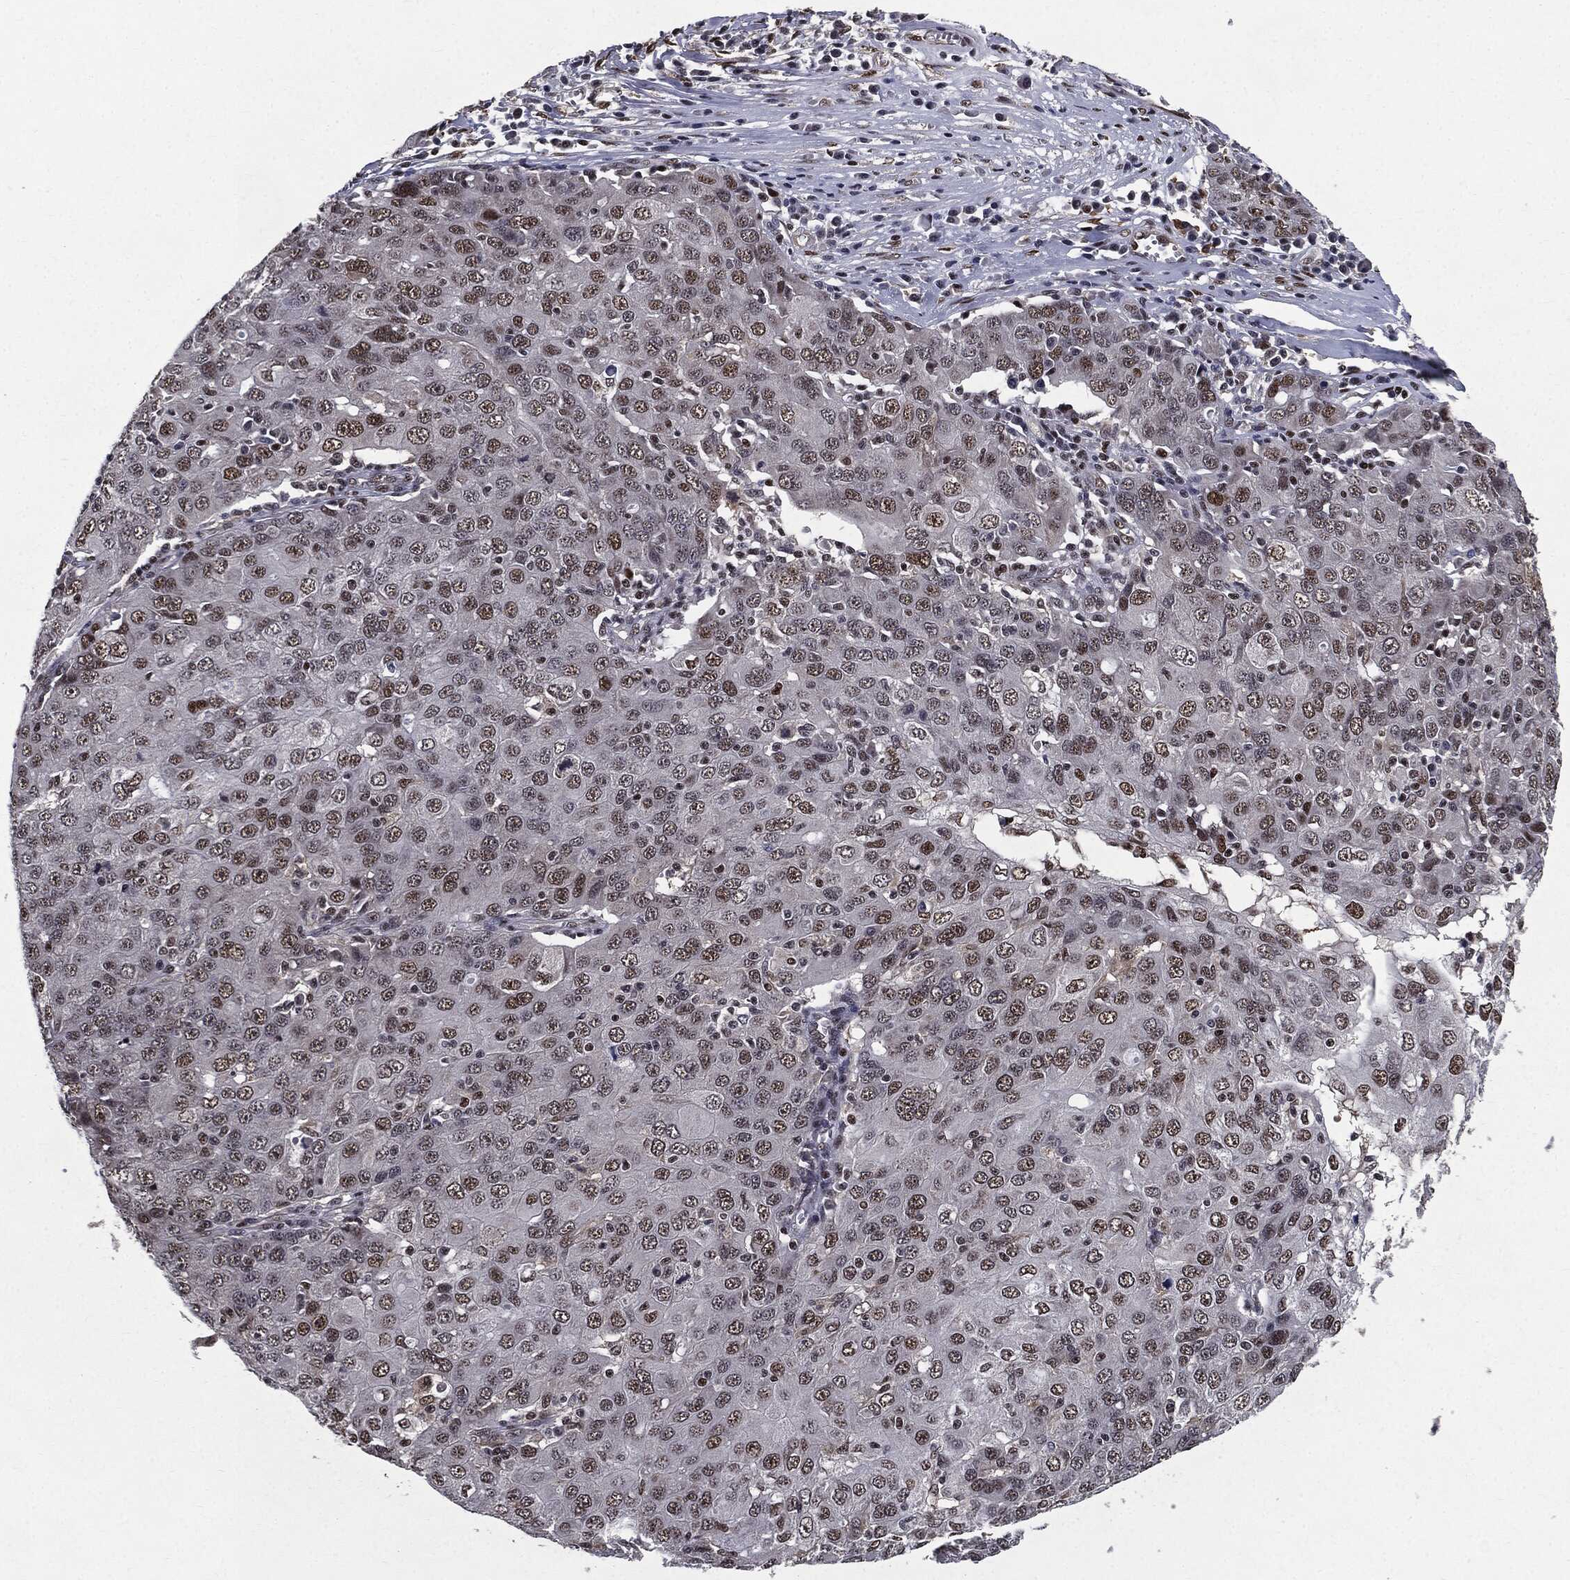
{"staining": {"intensity": "moderate", "quantity": "25%-75%", "location": "nuclear"}, "tissue": "ovarian cancer", "cell_type": "Tumor cells", "image_type": "cancer", "snomed": [{"axis": "morphology", "description": "Carcinoma, endometroid"}, {"axis": "topography", "description": "Ovary"}], "caption": "Immunohistochemistry (IHC) of ovarian cancer reveals medium levels of moderate nuclear expression in approximately 25%-75% of tumor cells. (brown staining indicates protein expression, while blue staining denotes nuclei).", "gene": "JUN", "patient": {"sex": "female", "age": 50}}